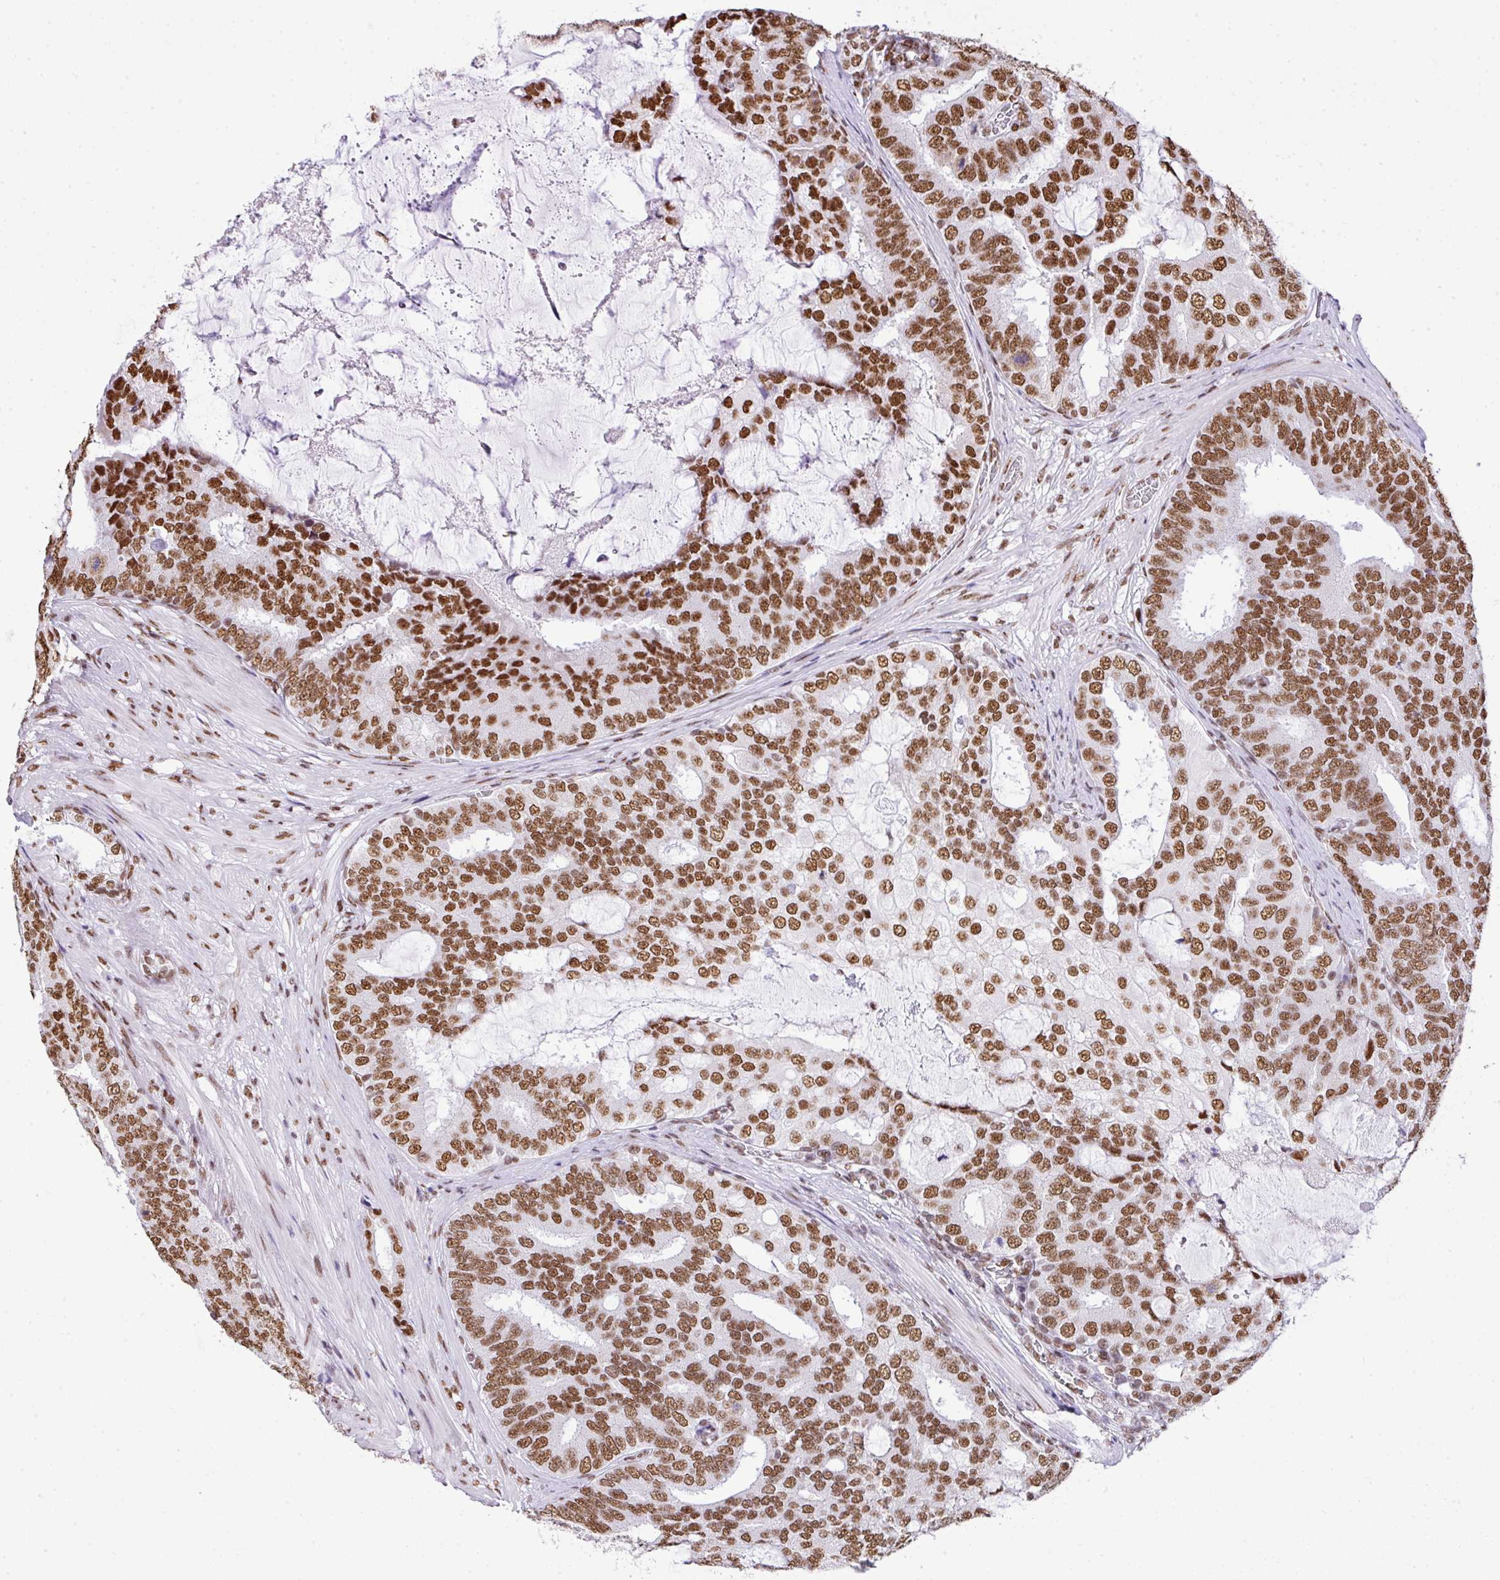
{"staining": {"intensity": "moderate", "quantity": ">75%", "location": "nuclear"}, "tissue": "prostate cancer", "cell_type": "Tumor cells", "image_type": "cancer", "snomed": [{"axis": "morphology", "description": "Adenocarcinoma, High grade"}, {"axis": "topography", "description": "Prostate"}], "caption": "Prostate adenocarcinoma (high-grade) stained with a brown dye shows moderate nuclear positive expression in about >75% of tumor cells.", "gene": "RARG", "patient": {"sex": "male", "age": 55}}